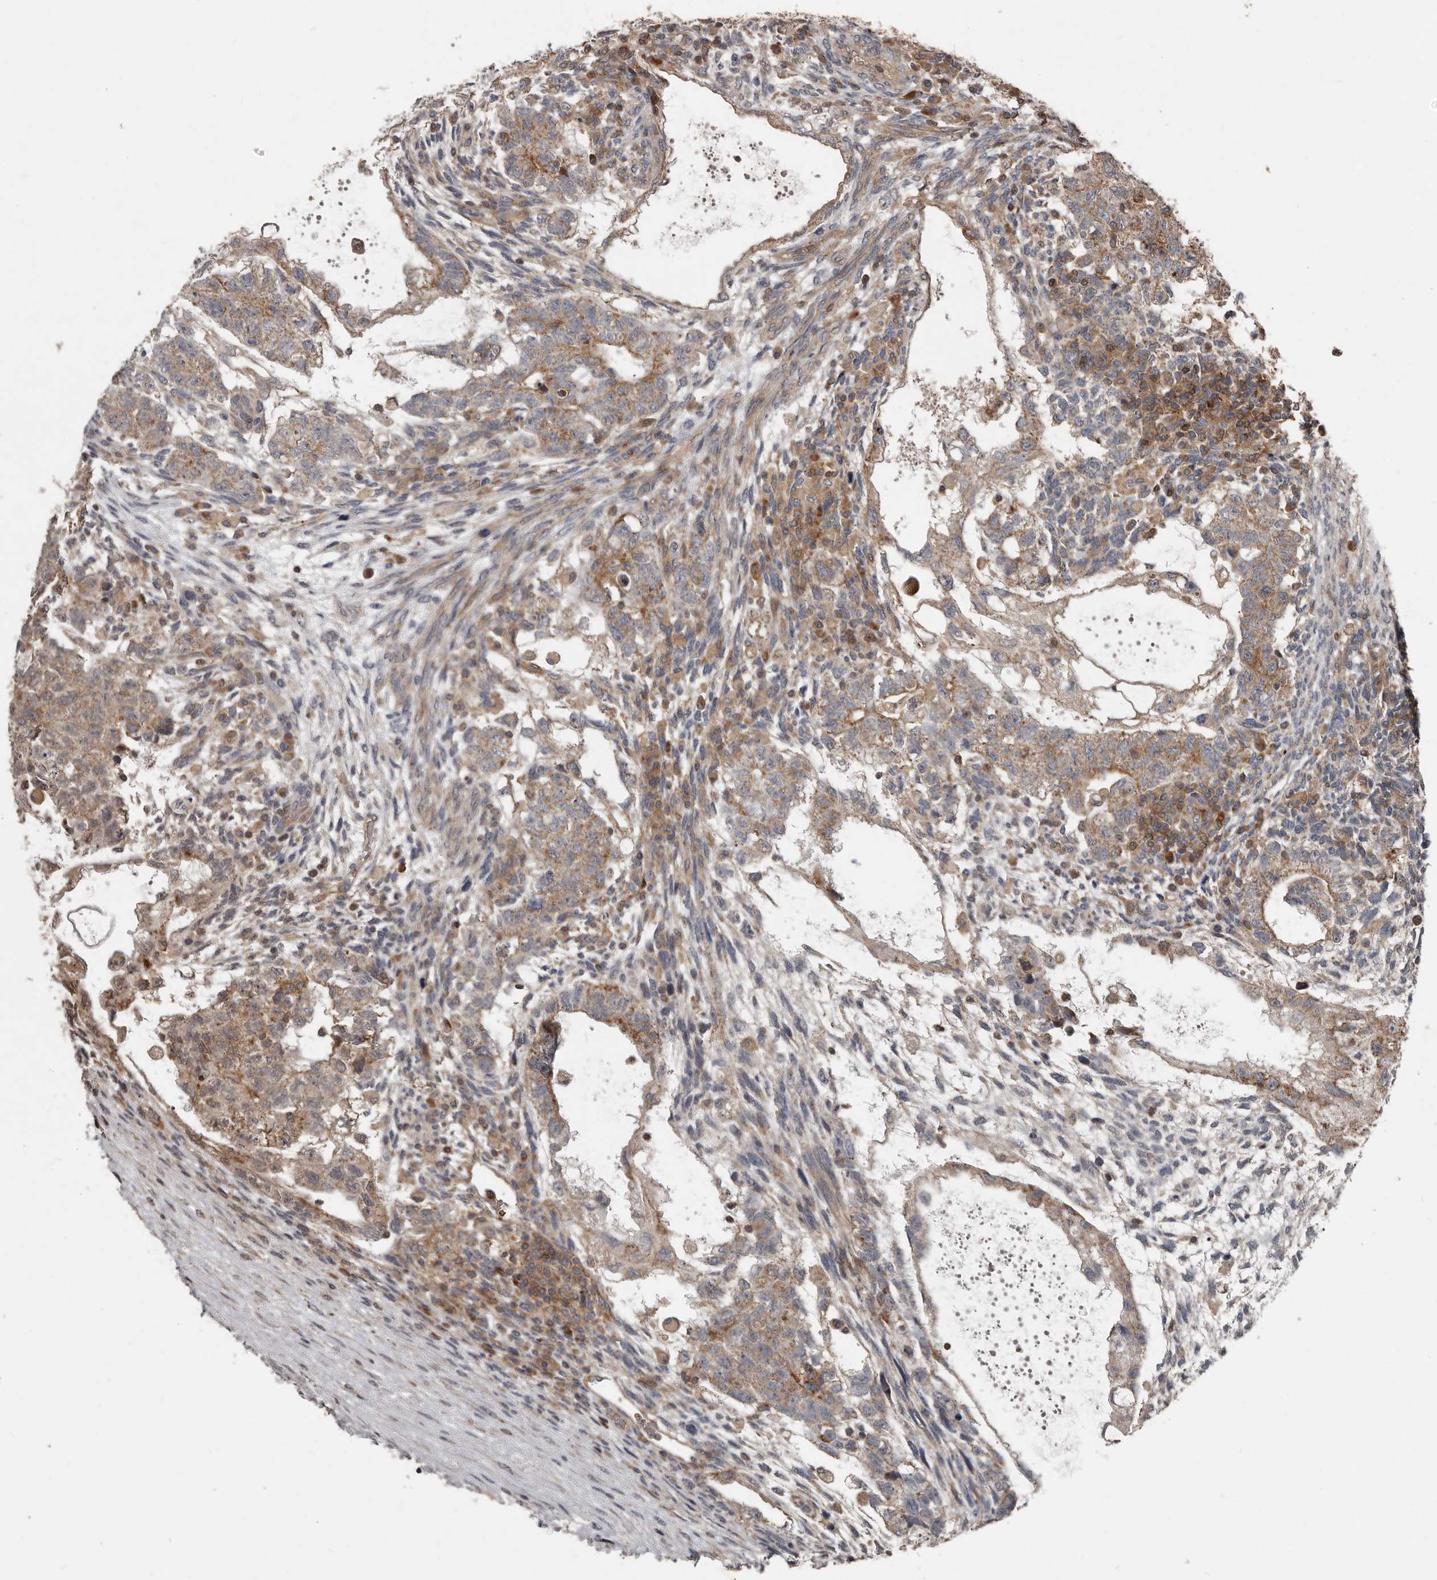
{"staining": {"intensity": "moderate", "quantity": ">75%", "location": "cytoplasmic/membranous"}, "tissue": "testis cancer", "cell_type": "Tumor cells", "image_type": "cancer", "snomed": [{"axis": "morphology", "description": "Normal tissue, NOS"}, {"axis": "morphology", "description": "Carcinoma, Embryonal, NOS"}, {"axis": "topography", "description": "Testis"}], "caption": "Immunohistochemical staining of testis cancer (embryonal carcinoma) displays medium levels of moderate cytoplasmic/membranous protein expression in approximately >75% of tumor cells. (Stains: DAB (3,3'-diaminobenzidine) in brown, nuclei in blue, Microscopy: brightfield microscopy at high magnification).", "gene": "FBXO31", "patient": {"sex": "male", "age": 36}}